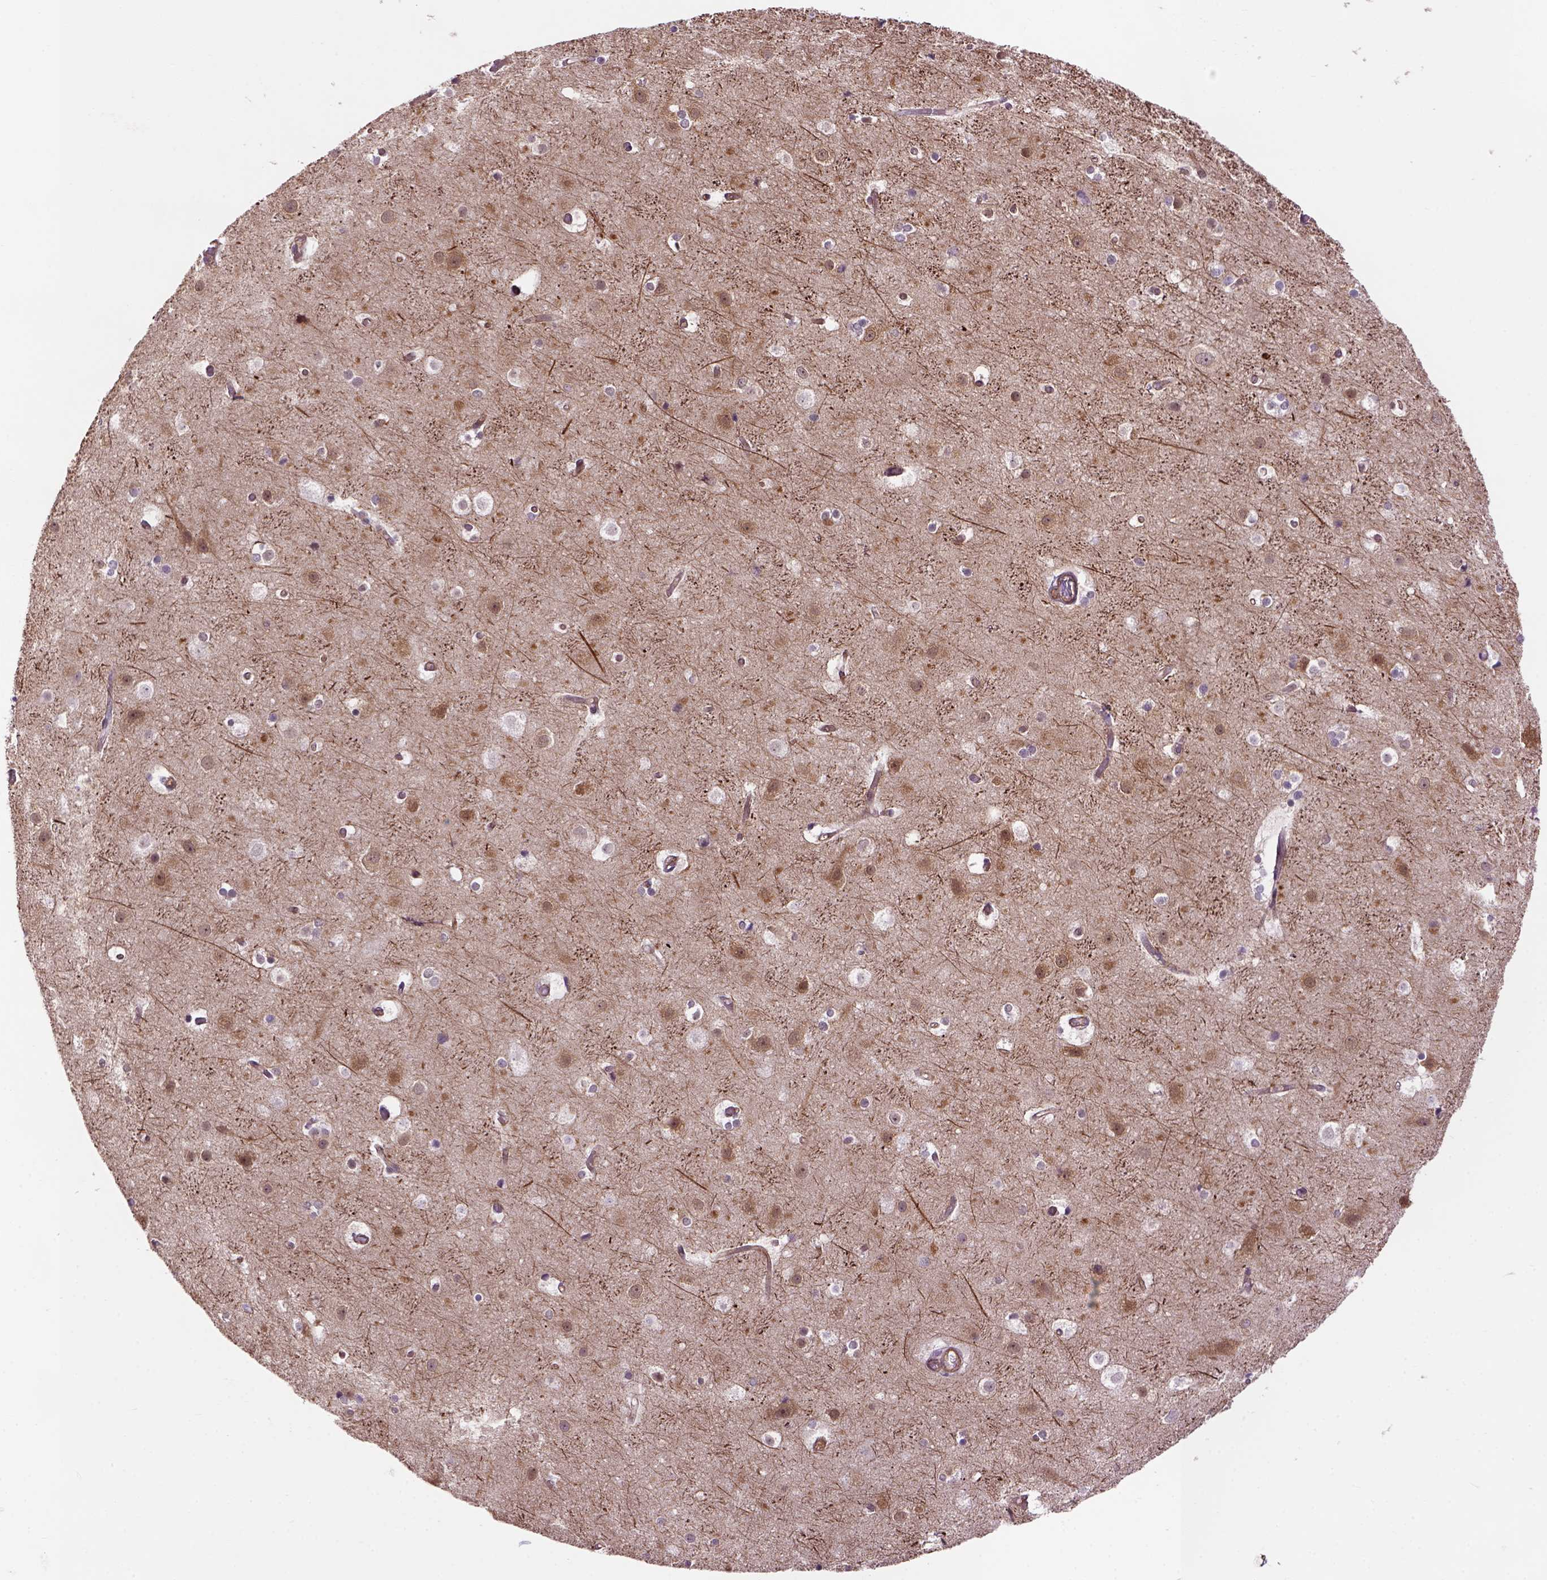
{"staining": {"intensity": "strong", "quantity": ">75%", "location": "cytoplasmic/membranous"}, "tissue": "cerebral cortex", "cell_type": "Endothelial cells", "image_type": "normal", "snomed": [{"axis": "morphology", "description": "Normal tissue, NOS"}, {"axis": "topography", "description": "Cerebral cortex"}], "caption": "Cerebral cortex stained for a protein (brown) exhibits strong cytoplasmic/membranous positive positivity in about >75% of endothelial cells.", "gene": "CASKIN2", "patient": {"sex": "female", "age": 52}}